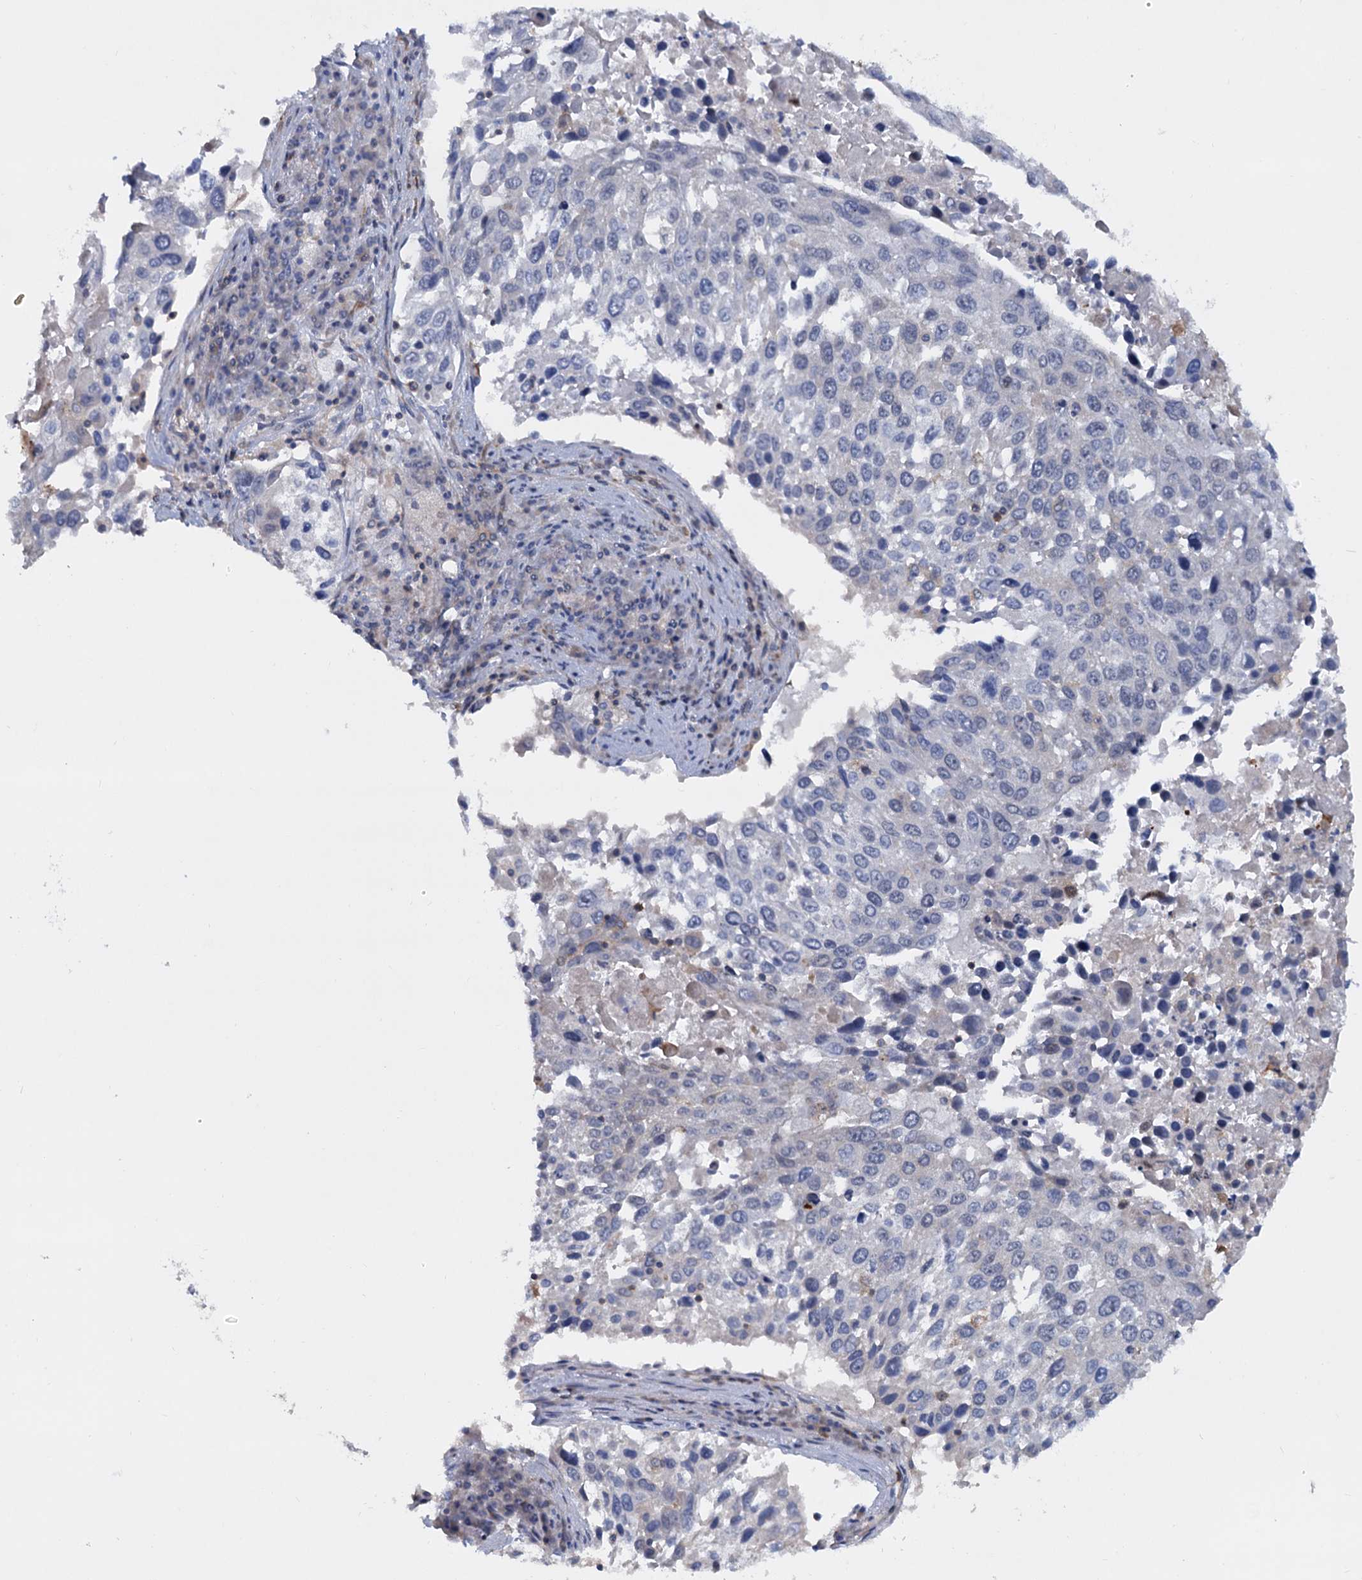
{"staining": {"intensity": "negative", "quantity": "none", "location": "none"}, "tissue": "lung cancer", "cell_type": "Tumor cells", "image_type": "cancer", "snomed": [{"axis": "morphology", "description": "Squamous cell carcinoma, NOS"}, {"axis": "topography", "description": "Lung"}], "caption": "Human lung cancer (squamous cell carcinoma) stained for a protein using immunohistochemistry shows no positivity in tumor cells.", "gene": "LRCH4", "patient": {"sex": "male", "age": 65}}